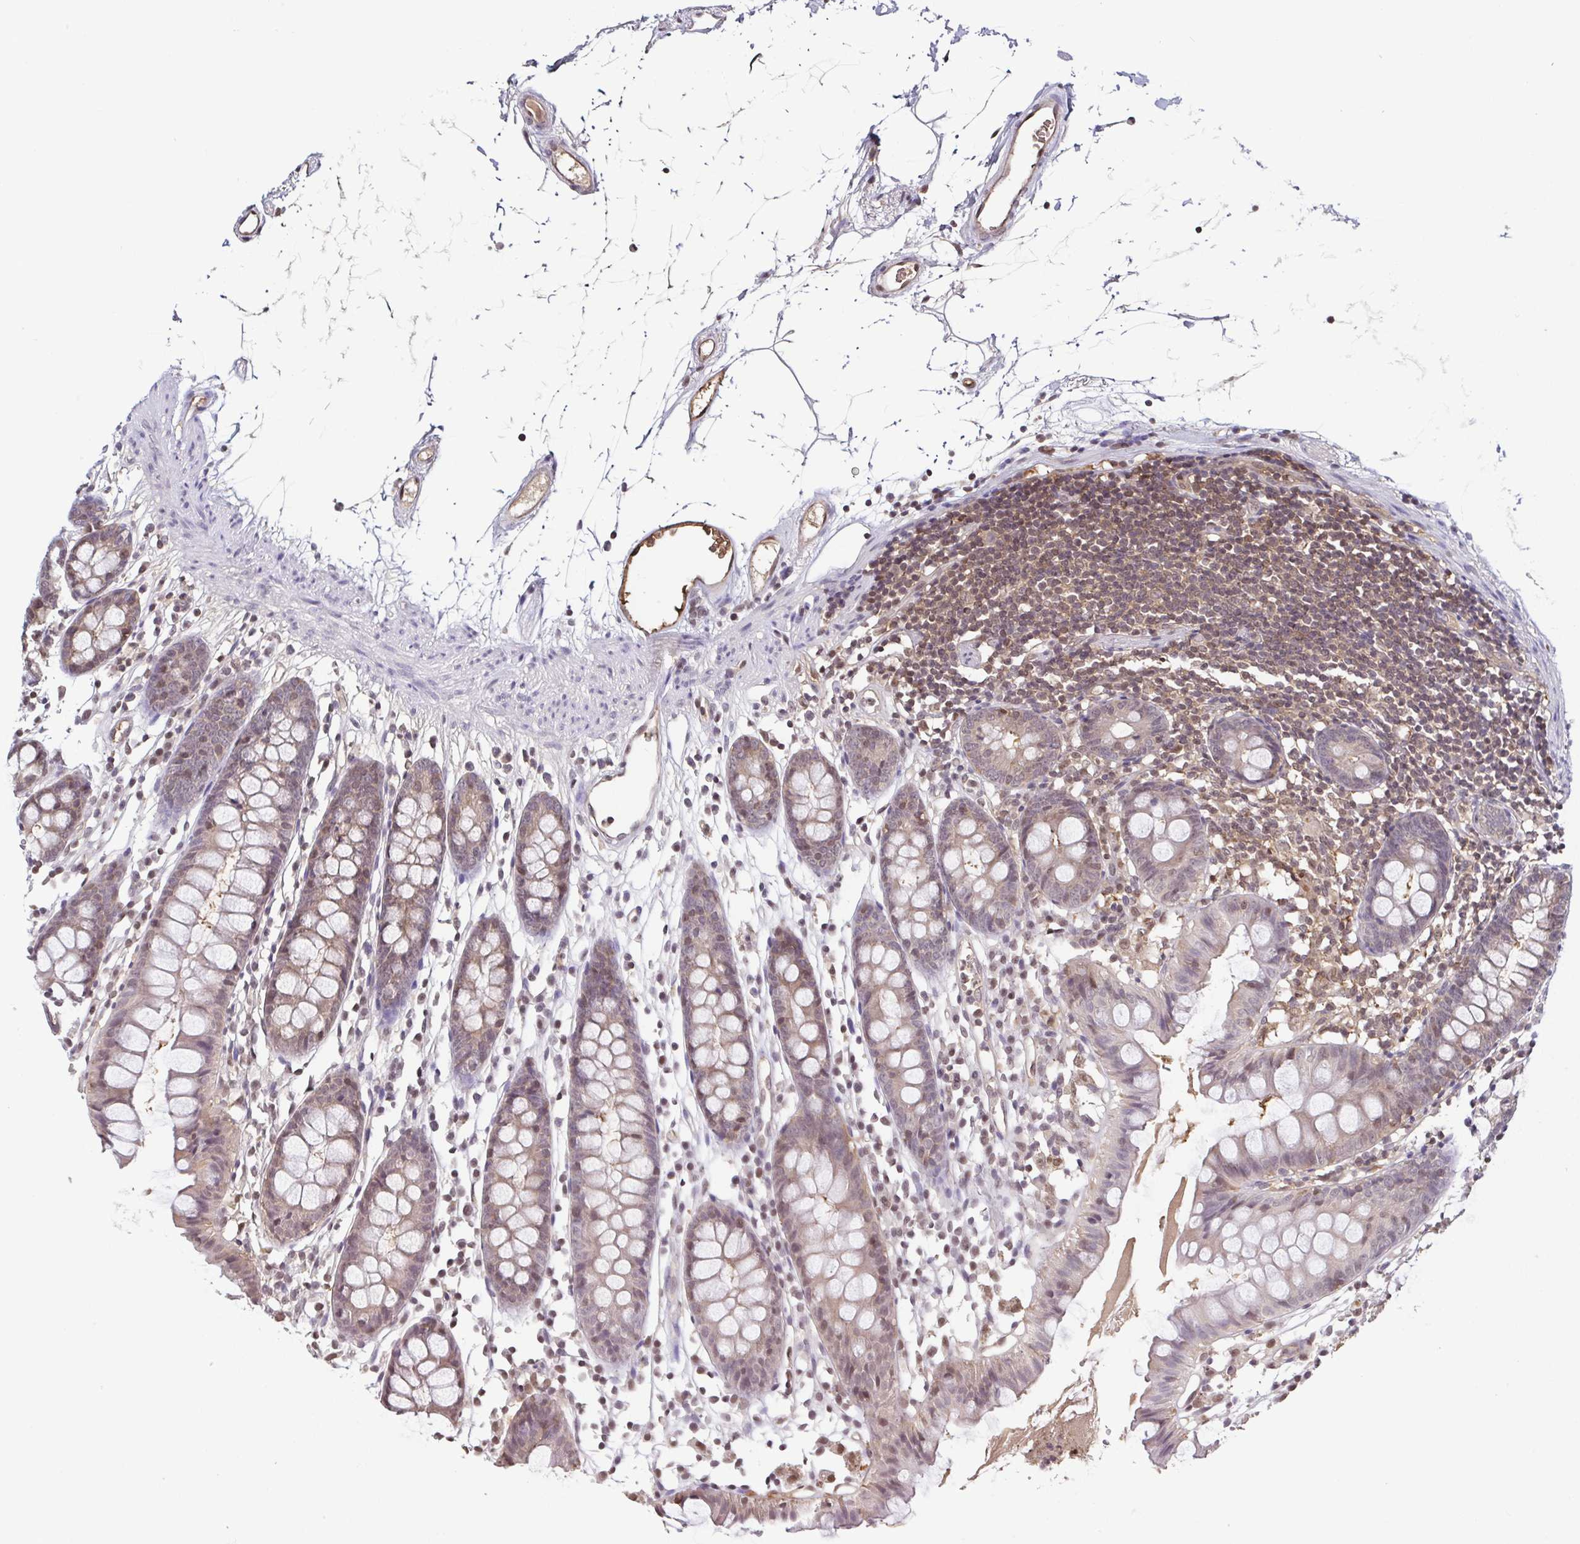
{"staining": {"intensity": "moderate", "quantity": "25%-75%", "location": "cytoplasmic/membranous,nuclear"}, "tissue": "colon", "cell_type": "Endothelial cells", "image_type": "normal", "snomed": [{"axis": "morphology", "description": "Normal tissue, NOS"}, {"axis": "topography", "description": "Colon"}], "caption": "Protein staining displays moderate cytoplasmic/membranous,nuclear positivity in about 25%-75% of endothelial cells in normal colon. The staining was performed using DAB, with brown indicating positive protein expression. Nuclei are stained blue with hematoxylin.", "gene": "PSMB9", "patient": {"sex": "female", "age": 84}}